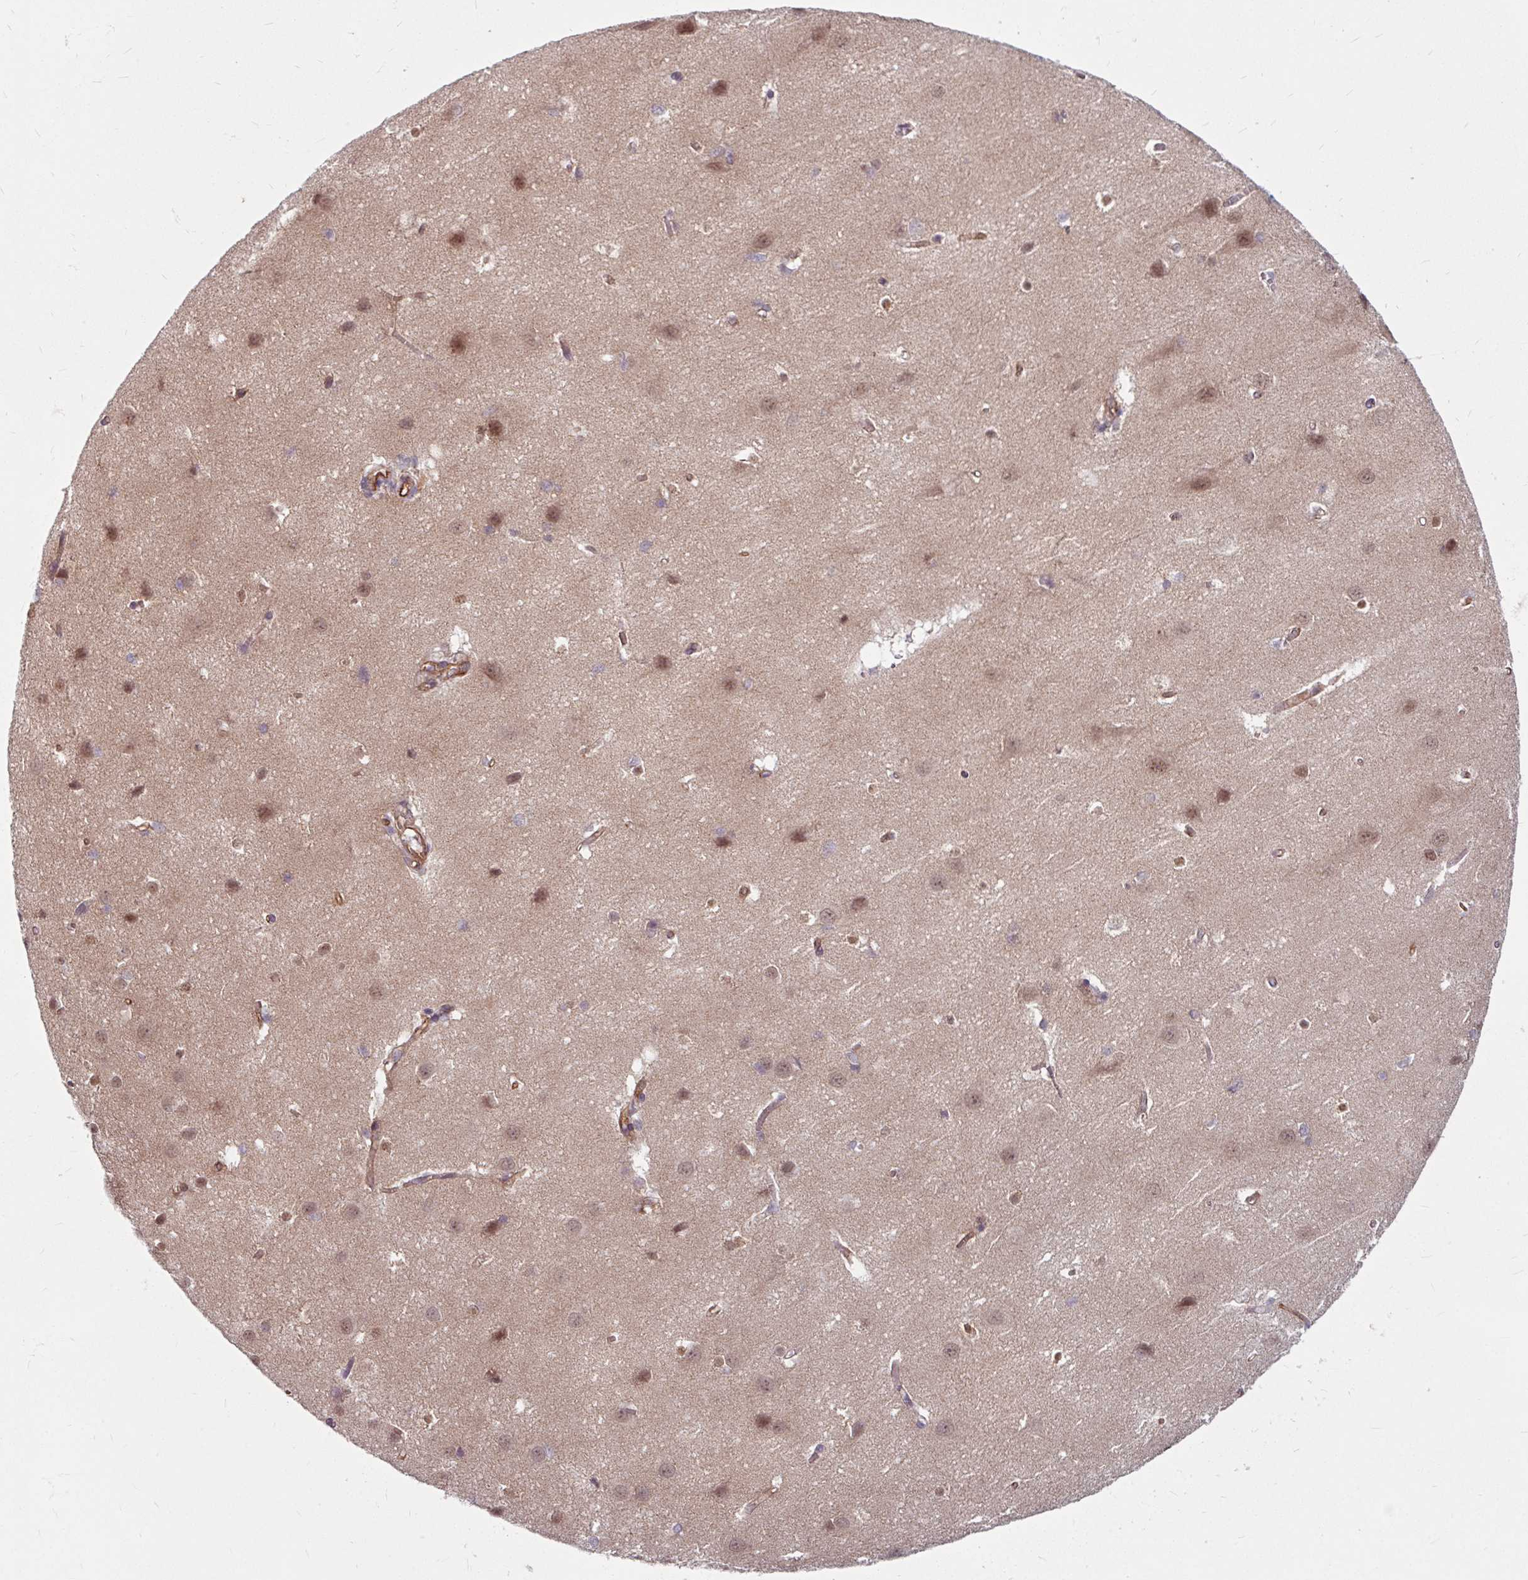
{"staining": {"intensity": "moderate", "quantity": ">75%", "location": "cytoplasmic/membranous"}, "tissue": "cerebral cortex", "cell_type": "Endothelial cells", "image_type": "normal", "snomed": [{"axis": "morphology", "description": "Normal tissue, NOS"}, {"axis": "topography", "description": "Cerebral cortex"}], "caption": "Immunohistochemical staining of normal human cerebral cortex reveals medium levels of moderate cytoplasmic/membranous staining in about >75% of endothelial cells. Using DAB (3,3'-diaminobenzidine) (brown) and hematoxylin (blue) stains, captured at high magnification using brightfield microscopy.", "gene": "DAAM2", "patient": {"sex": "male", "age": 37}}